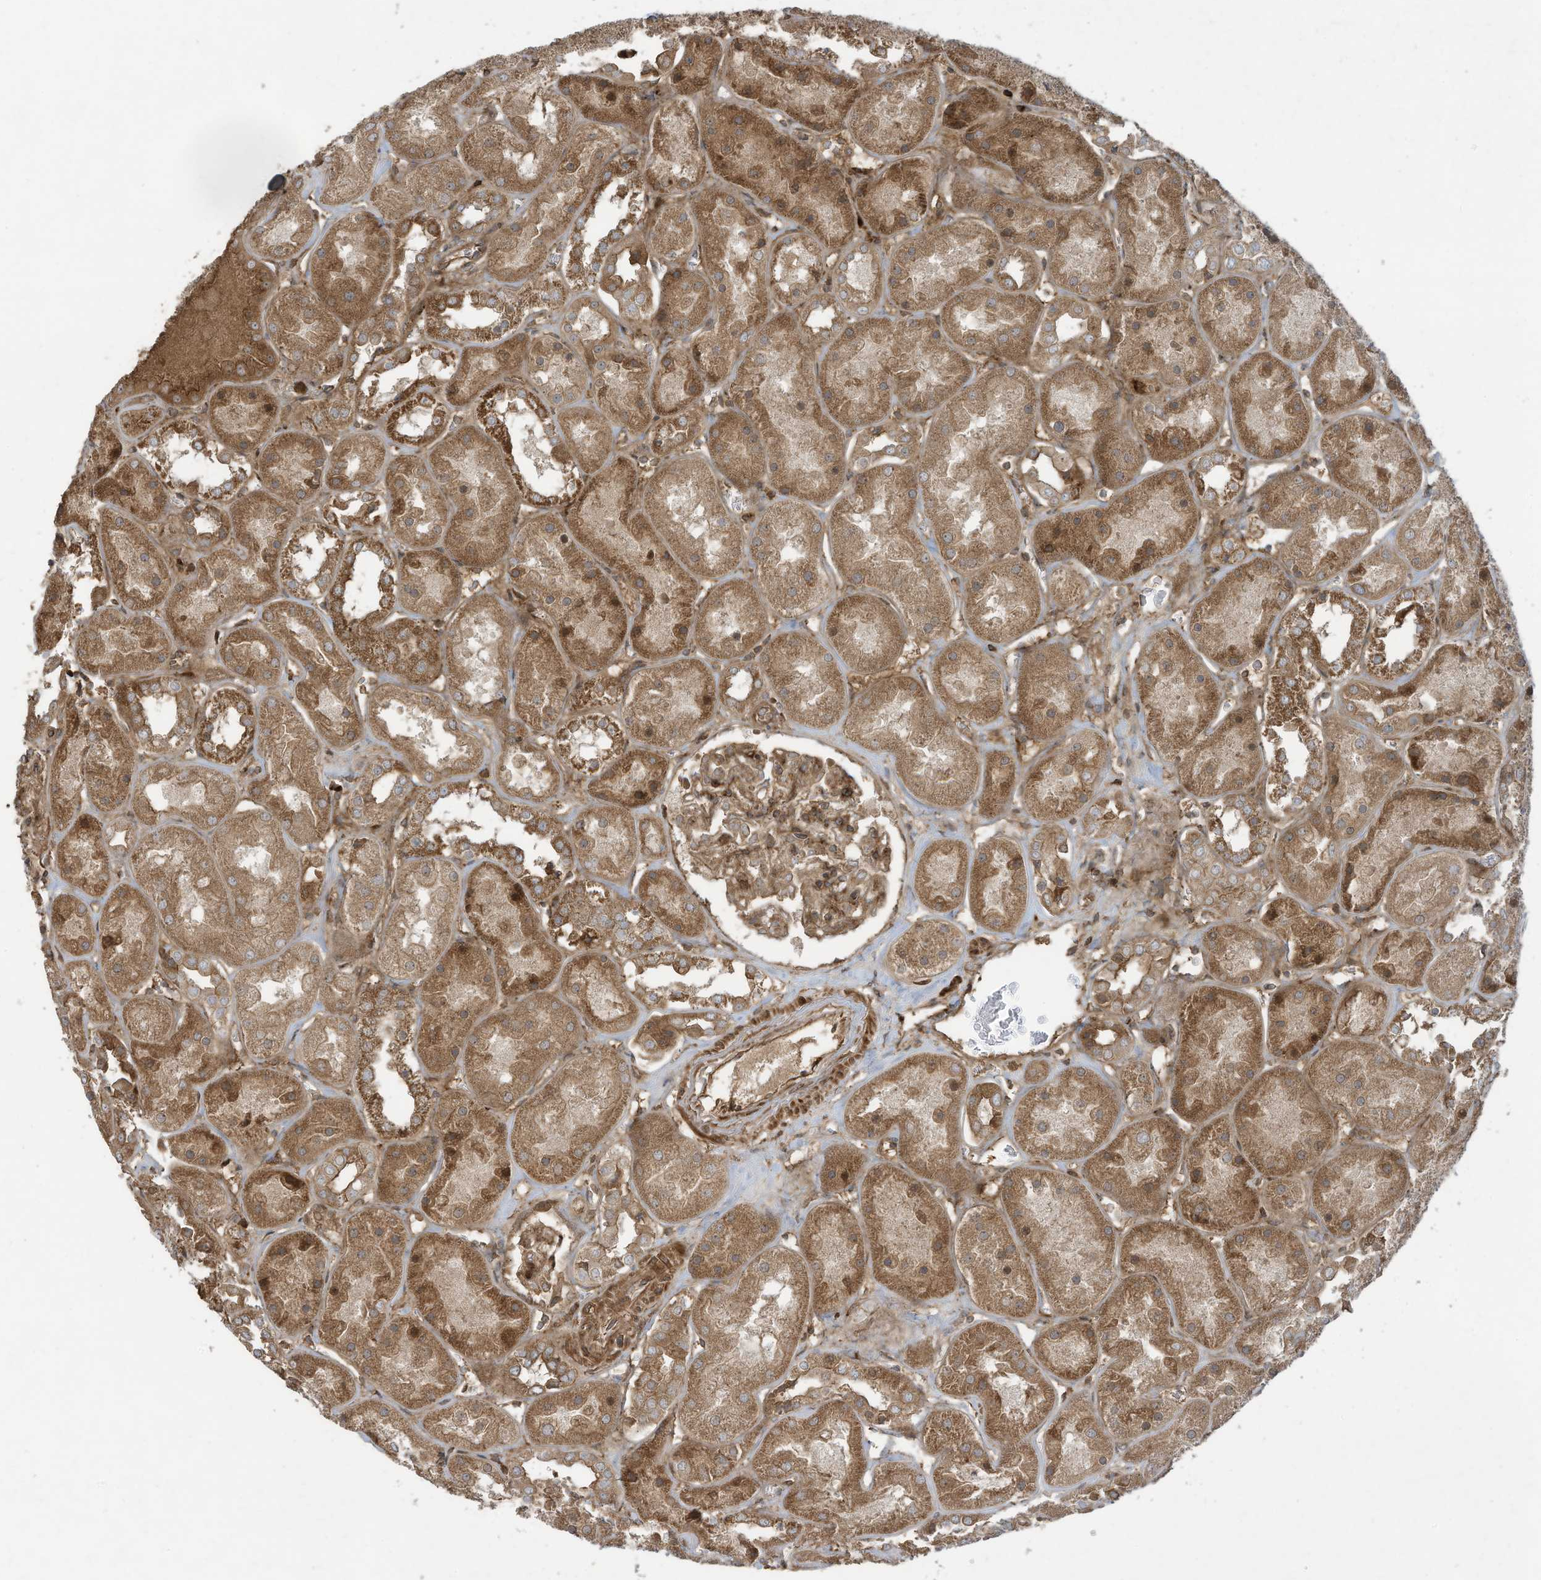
{"staining": {"intensity": "moderate", "quantity": ">75%", "location": "cytoplasmic/membranous"}, "tissue": "kidney", "cell_type": "Cells in glomeruli", "image_type": "normal", "snomed": [{"axis": "morphology", "description": "Normal tissue, NOS"}, {"axis": "topography", "description": "Kidney"}], "caption": "Approximately >75% of cells in glomeruli in unremarkable human kidney exhibit moderate cytoplasmic/membranous protein staining as visualized by brown immunohistochemical staining.", "gene": "DDIT4", "patient": {"sex": "male", "age": 70}}